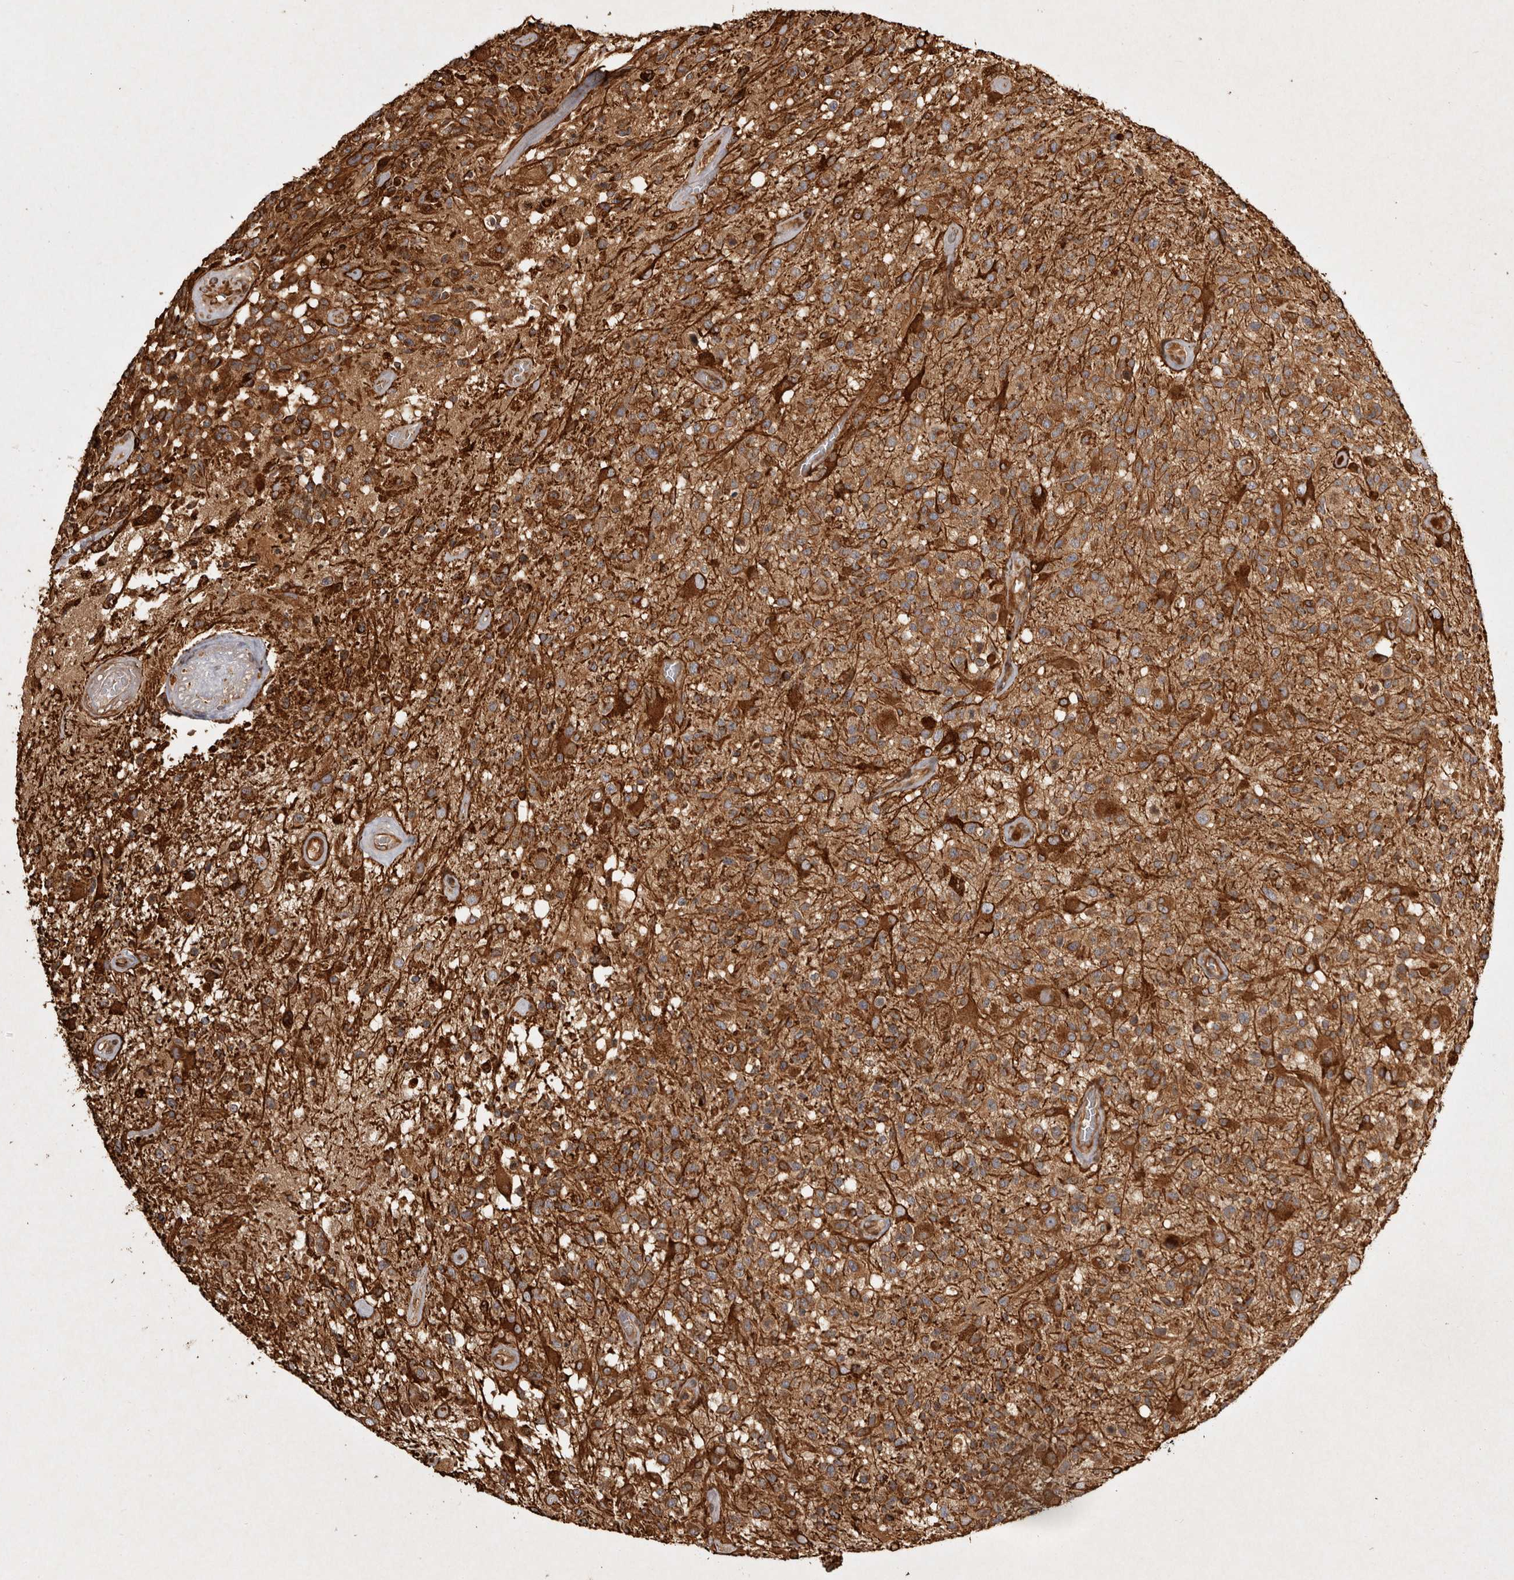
{"staining": {"intensity": "strong", "quantity": ">75%", "location": "cytoplasmic/membranous"}, "tissue": "glioma", "cell_type": "Tumor cells", "image_type": "cancer", "snomed": [{"axis": "morphology", "description": "Glioma, malignant, High grade"}, {"axis": "morphology", "description": "Glioblastoma, NOS"}, {"axis": "topography", "description": "Brain"}], "caption": "The image shows staining of glioma, revealing strong cytoplasmic/membranous protein staining (brown color) within tumor cells. The staining was performed using DAB to visualize the protein expression in brown, while the nuclei were stained in blue with hematoxylin (Magnification: 20x).", "gene": "CAMSAP2", "patient": {"sex": "male", "age": 60}}